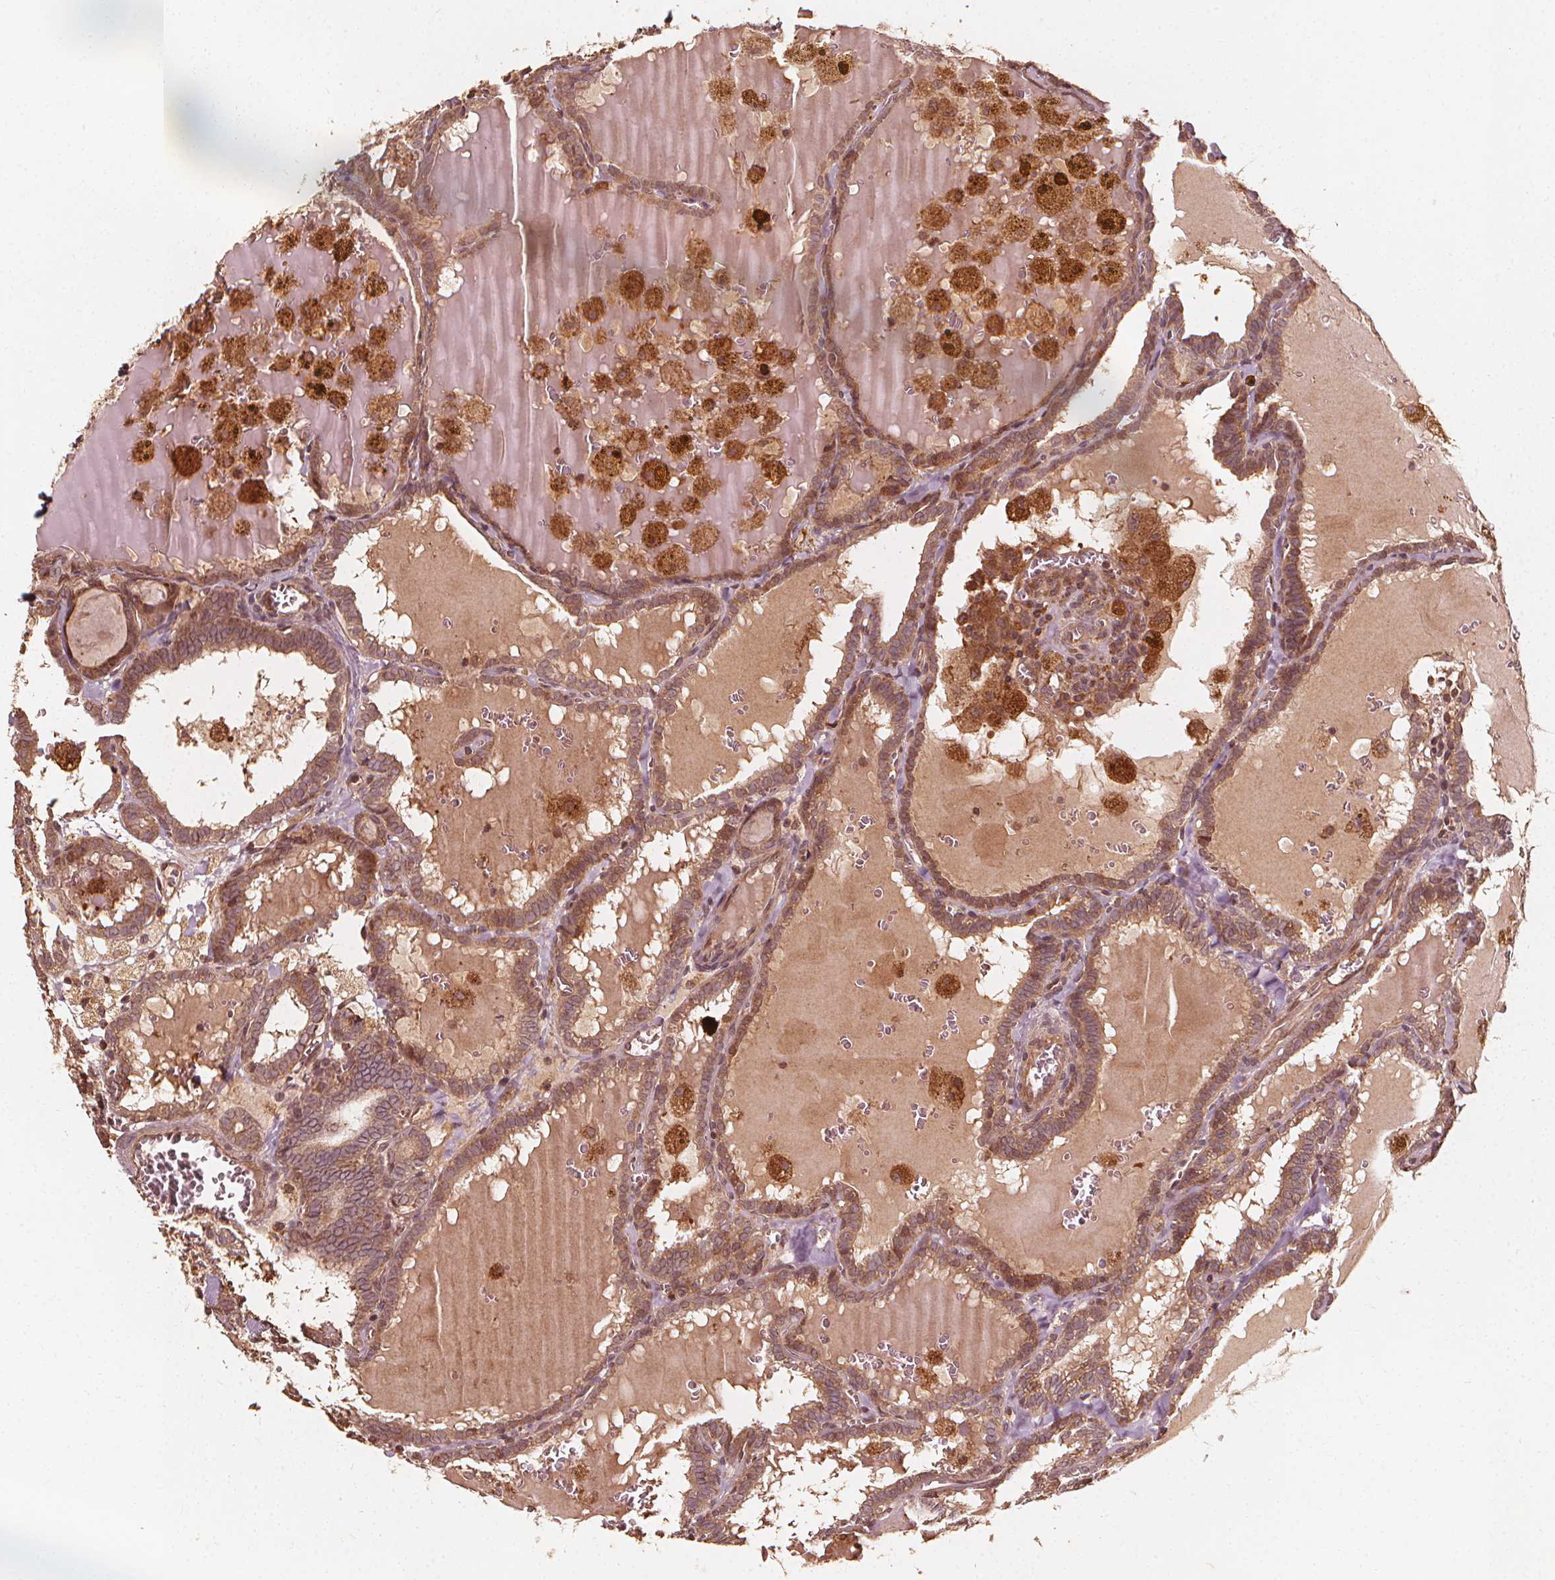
{"staining": {"intensity": "moderate", "quantity": ">75%", "location": "cytoplasmic/membranous"}, "tissue": "thyroid cancer", "cell_type": "Tumor cells", "image_type": "cancer", "snomed": [{"axis": "morphology", "description": "Papillary adenocarcinoma, NOS"}, {"axis": "topography", "description": "Thyroid gland"}], "caption": "Thyroid papillary adenocarcinoma stained with a brown dye reveals moderate cytoplasmic/membranous positive staining in about >75% of tumor cells.", "gene": "NPC1", "patient": {"sex": "female", "age": 39}}